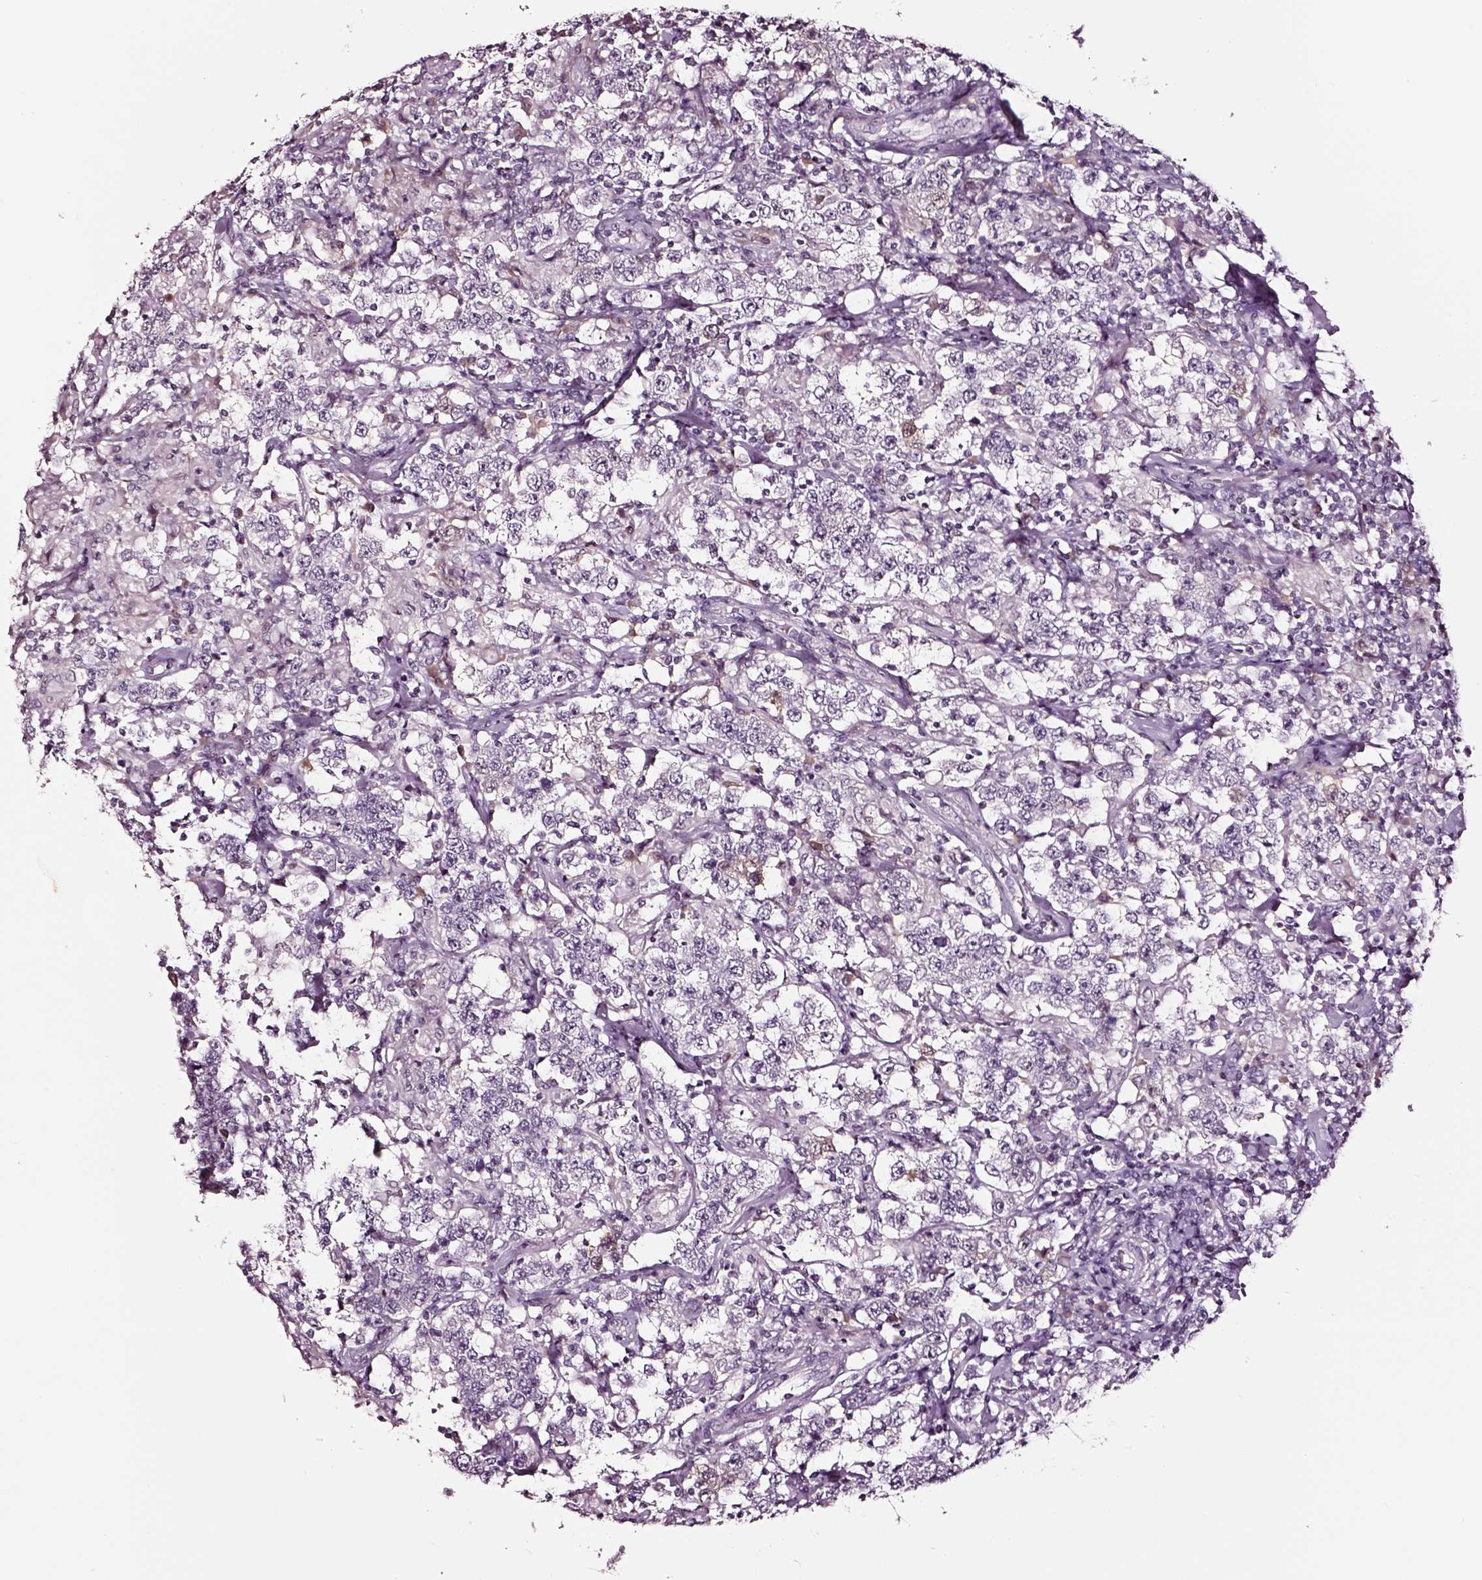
{"staining": {"intensity": "negative", "quantity": "none", "location": "none"}, "tissue": "testis cancer", "cell_type": "Tumor cells", "image_type": "cancer", "snomed": [{"axis": "morphology", "description": "Seminoma, NOS"}, {"axis": "morphology", "description": "Carcinoma, Embryonal, NOS"}, {"axis": "topography", "description": "Testis"}], "caption": "A high-resolution photomicrograph shows IHC staining of embryonal carcinoma (testis), which shows no significant positivity in tumor cells.", "gene": "SMIM17", "patient": {"sex": "male", "age": 41}}